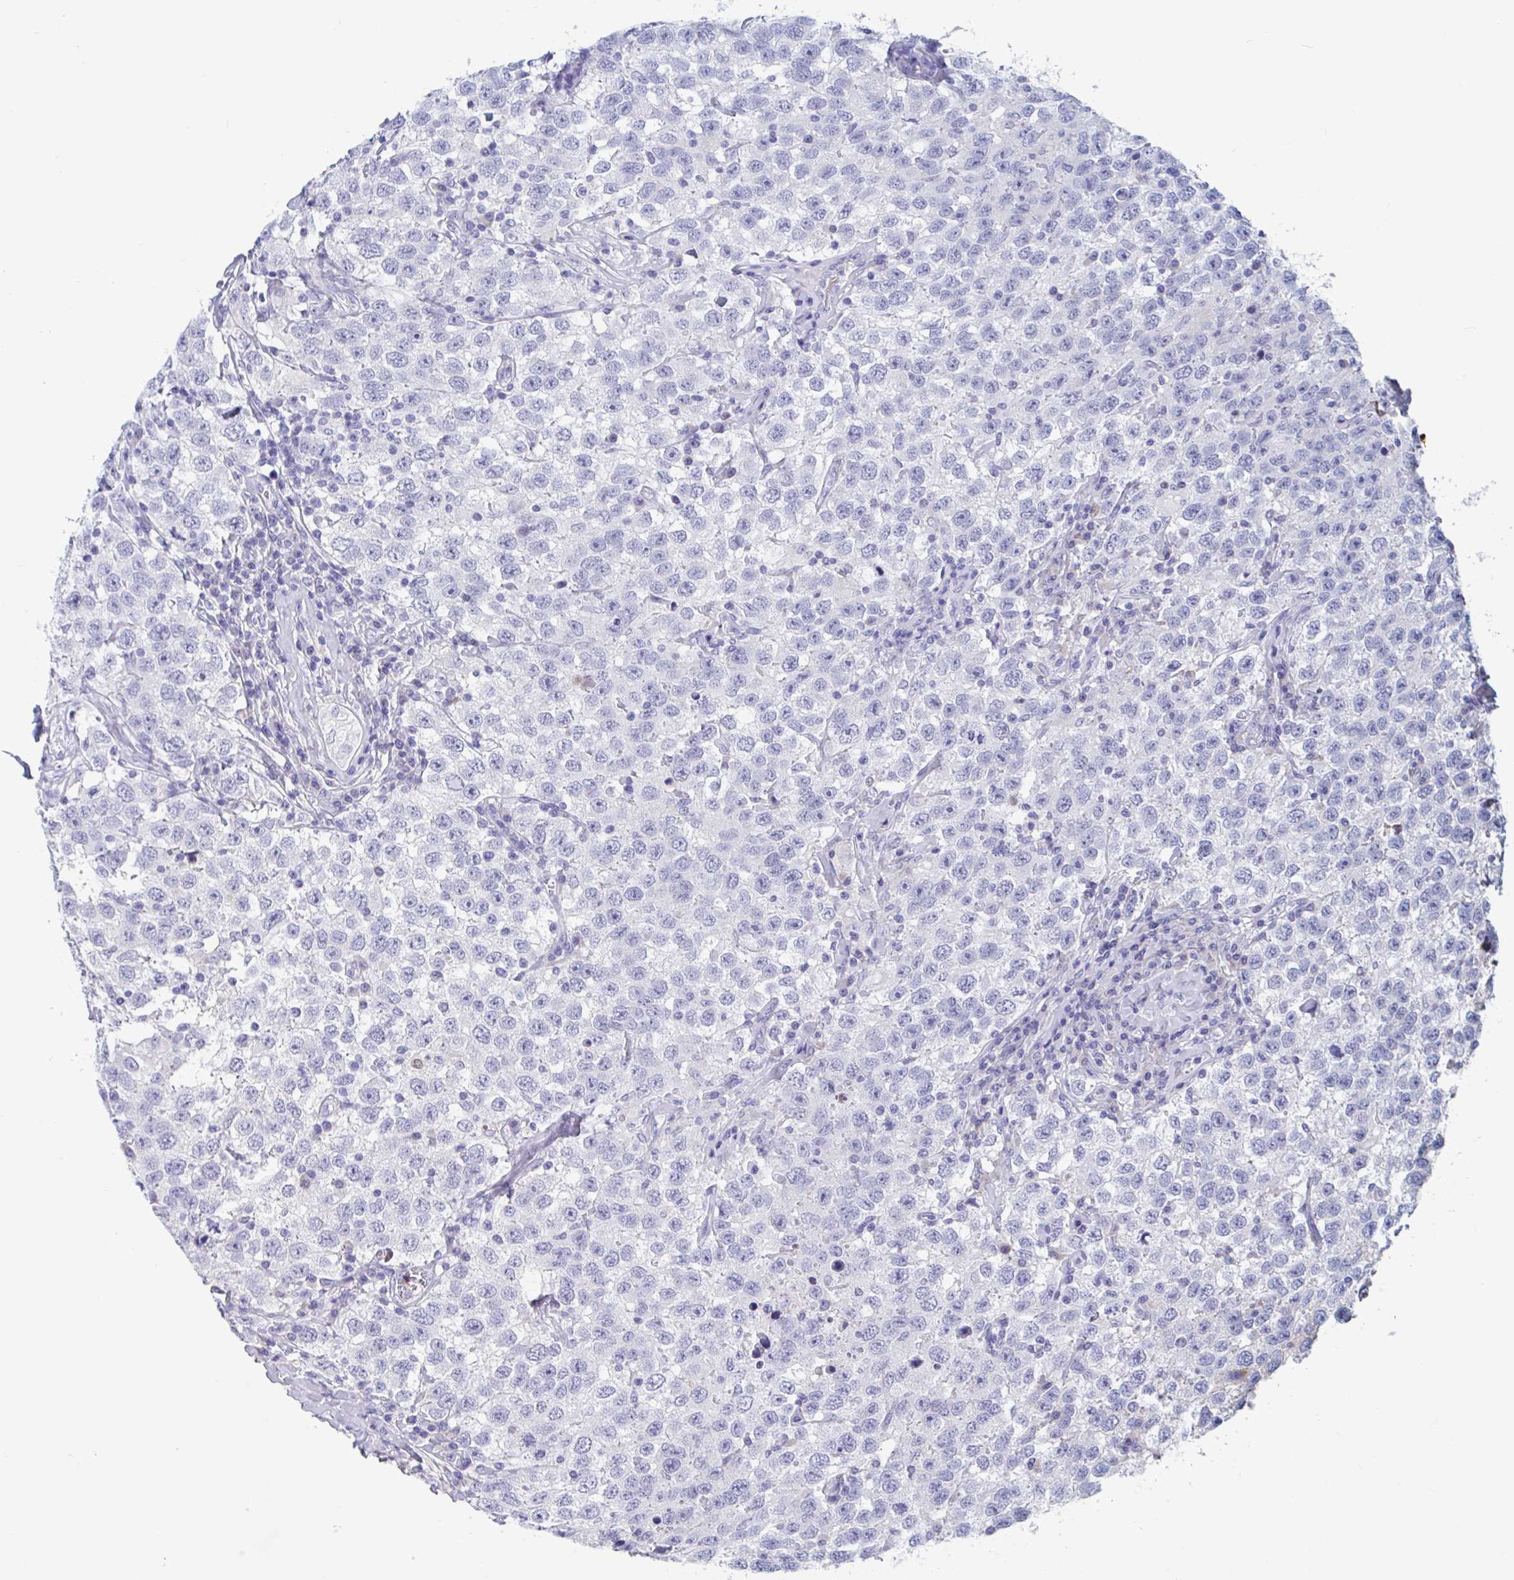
{"staining": {"intensity": "negative", "quantity": "none", "location": "none"}, "tissue": "testis cancer", "cell_type": "Tumor cells", "image_type": "cancer", "snomed": [{"axis": "morphology", "description": "Seminoma, NOS"}, {"axis": "topography", "description": "Testis"}], "caption": "Tumor cells show no significant expression in testis seminoma.", "gene": "ZNHIT2", "patient": {"sex": "male", "age": 41}}